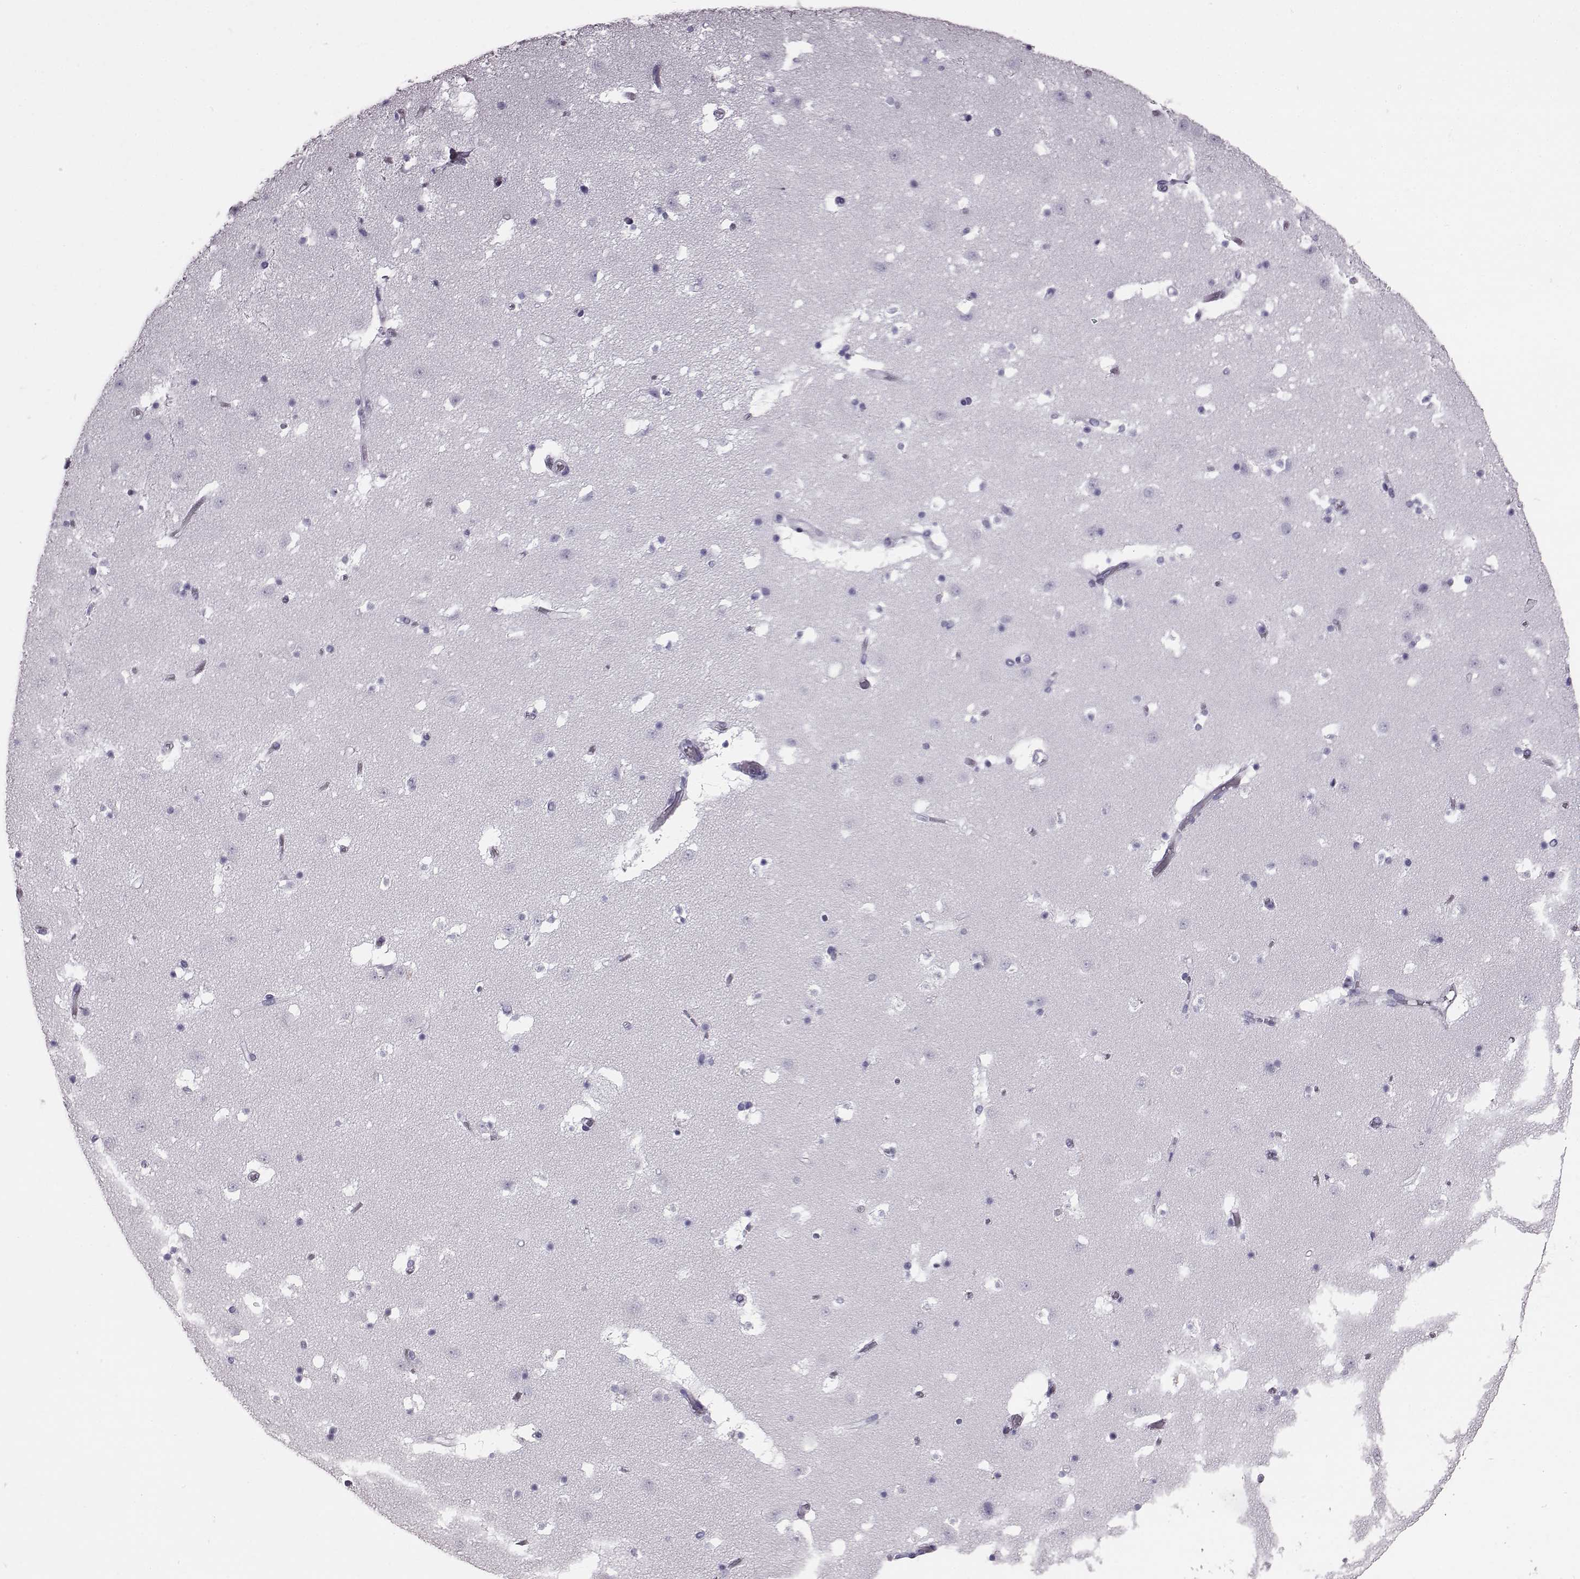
{"staining": {"intensity": "negative", "quantity": "none", "location": "none"}, "tissue": "caudate", "cell_type": "Glial cells", "image_type": "normal", "snomed": [{"axis": "morphology", "description": "Normal tissue, NOS"}, {"axis": "topography", "description": "Lateral ventricle wall"}], "caption": "This is a histopathology image of IHC staining of normal caudate, which shows no staining in glial cells.", "gene": "FUT4", "patient": {"sex": "female", "age": 42}}